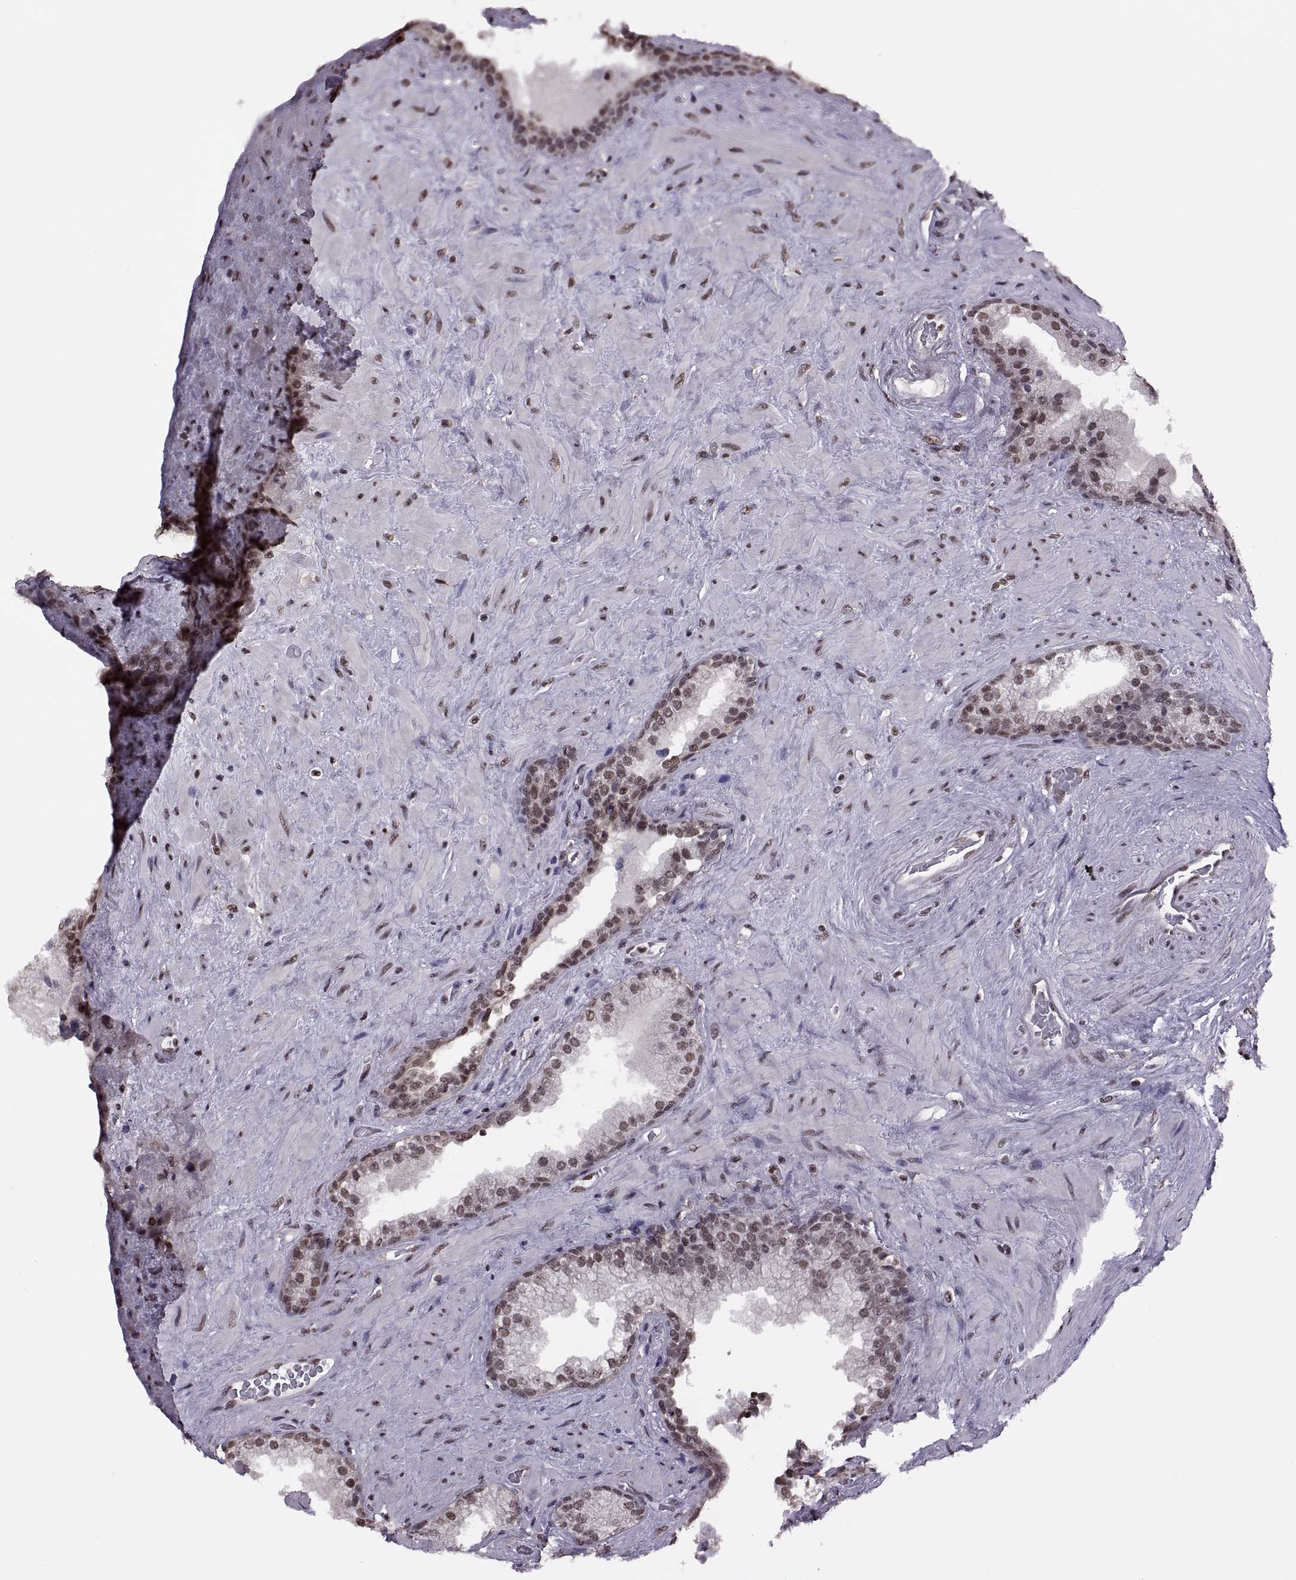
{"staining": {"intensity": "moderate", "quantity": "<25%", "location": "nuclear"}, "tissue": "prostate", "cell_type": "Glandular cells", "image_type": "normal", "snomed": [{"axis": "morphology", "description": "Normal tissue, NOS"}, {"axis": "topography", "description": "Prostate"}], "caption": "Immunohistochemistry histopathology image of unremarkable prostate: prostate stained using IHC demonstrates low levels of moderate protein expression localized specifically in the nuclear of glandular cells, appearing as a nuclear brown color.", "gene": "INTS3", "patient": {"sex": "male", "age": 63}}